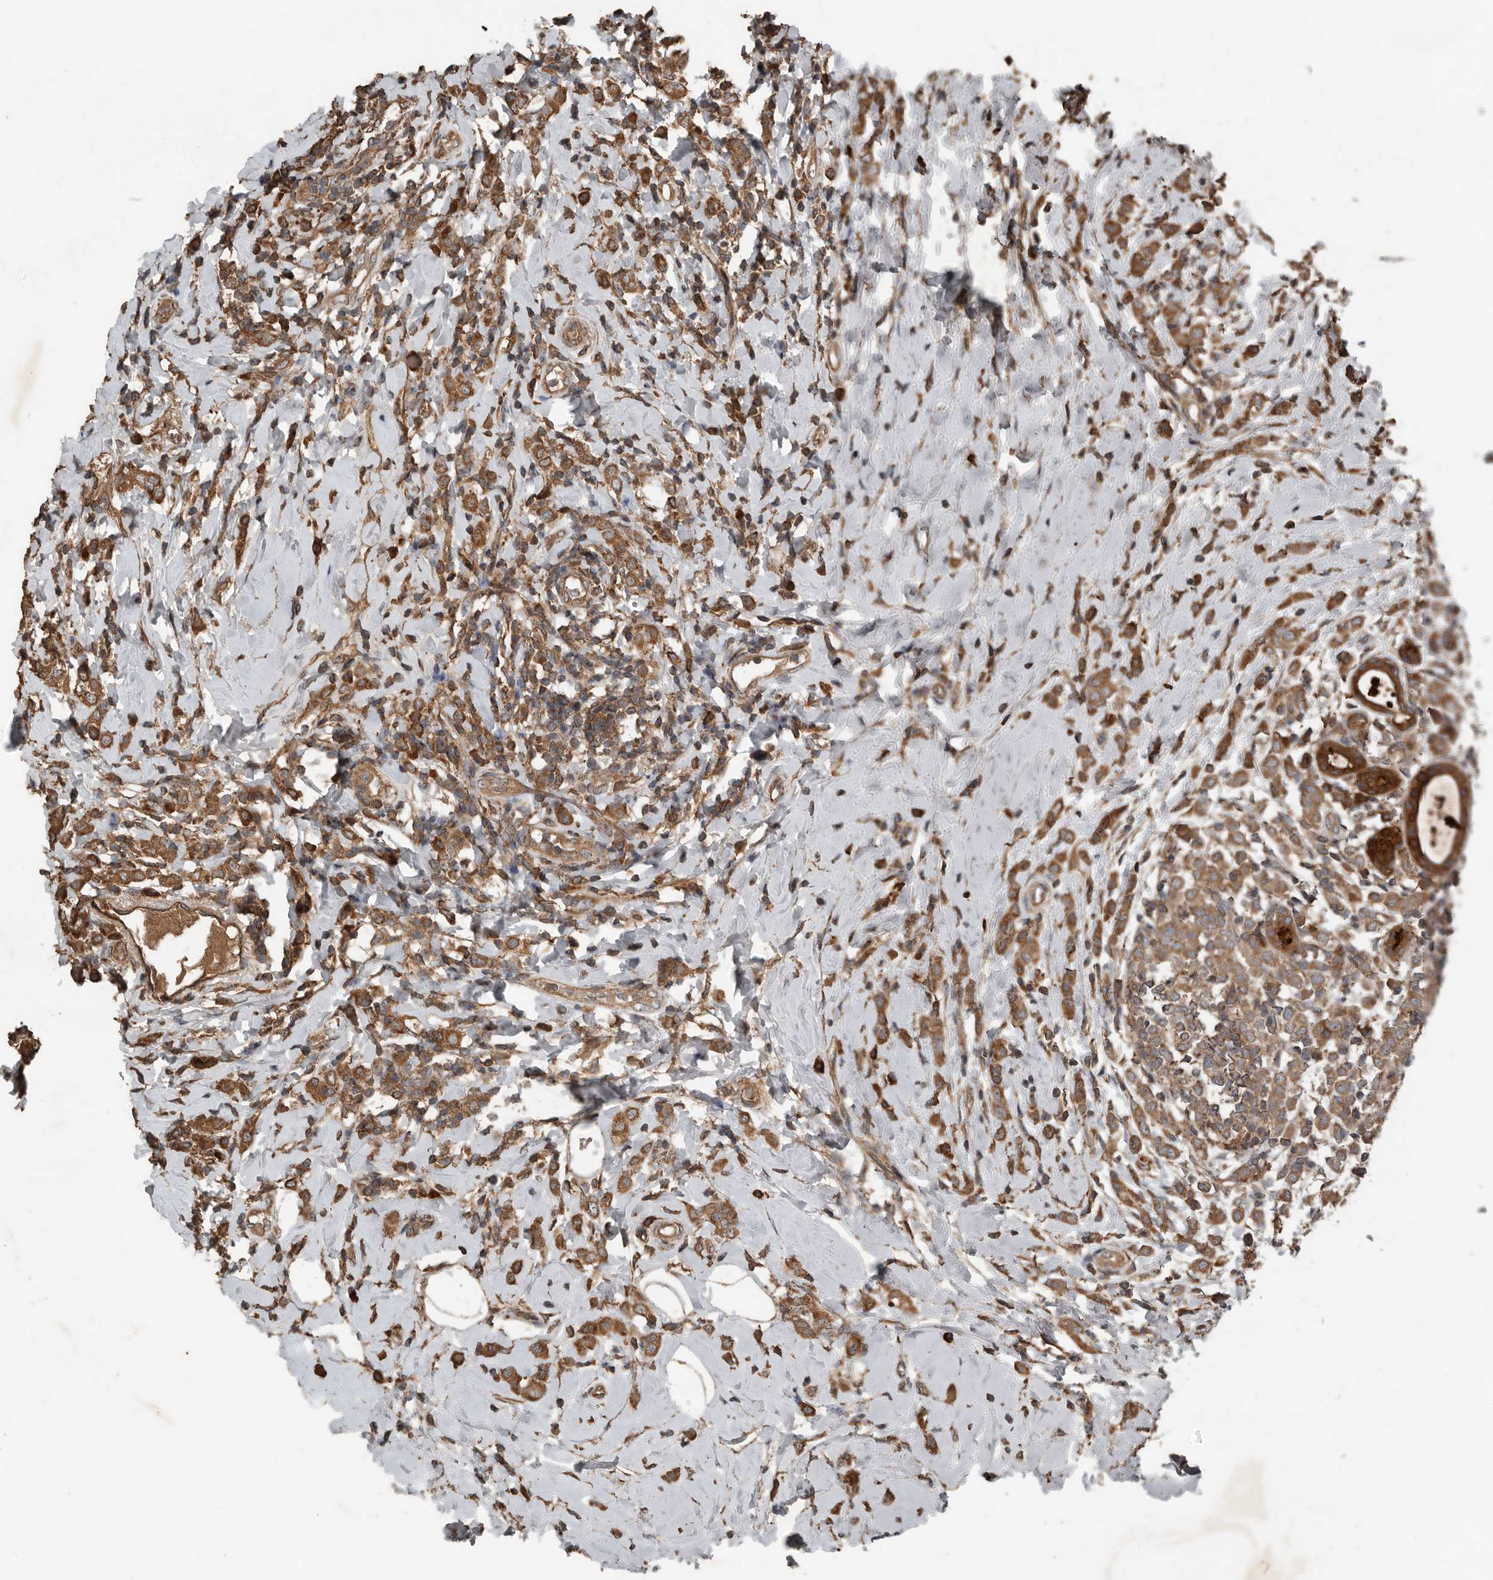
{"staining": {"intensity": "moderate", "quantity": ">75%", "location": "cytoplasmic/membranous"}, "tissue": "breast cancer", "cell_type": "Tumor cells", "image_type": "cancer", "snomed": [{"axis": "morphology", "description": "Lobular carcinoma"}, {"axis": "topography", "description": "Breast"}], "caption": "Breast cancer (lobular carcinoma) stained with DAB IHC shows medium levels of moderate cytoplasmic/membranous positivity in about >75% of tumor cells.", "gene": "RNF207", "patient": {"sex": "female", "age": 47}}